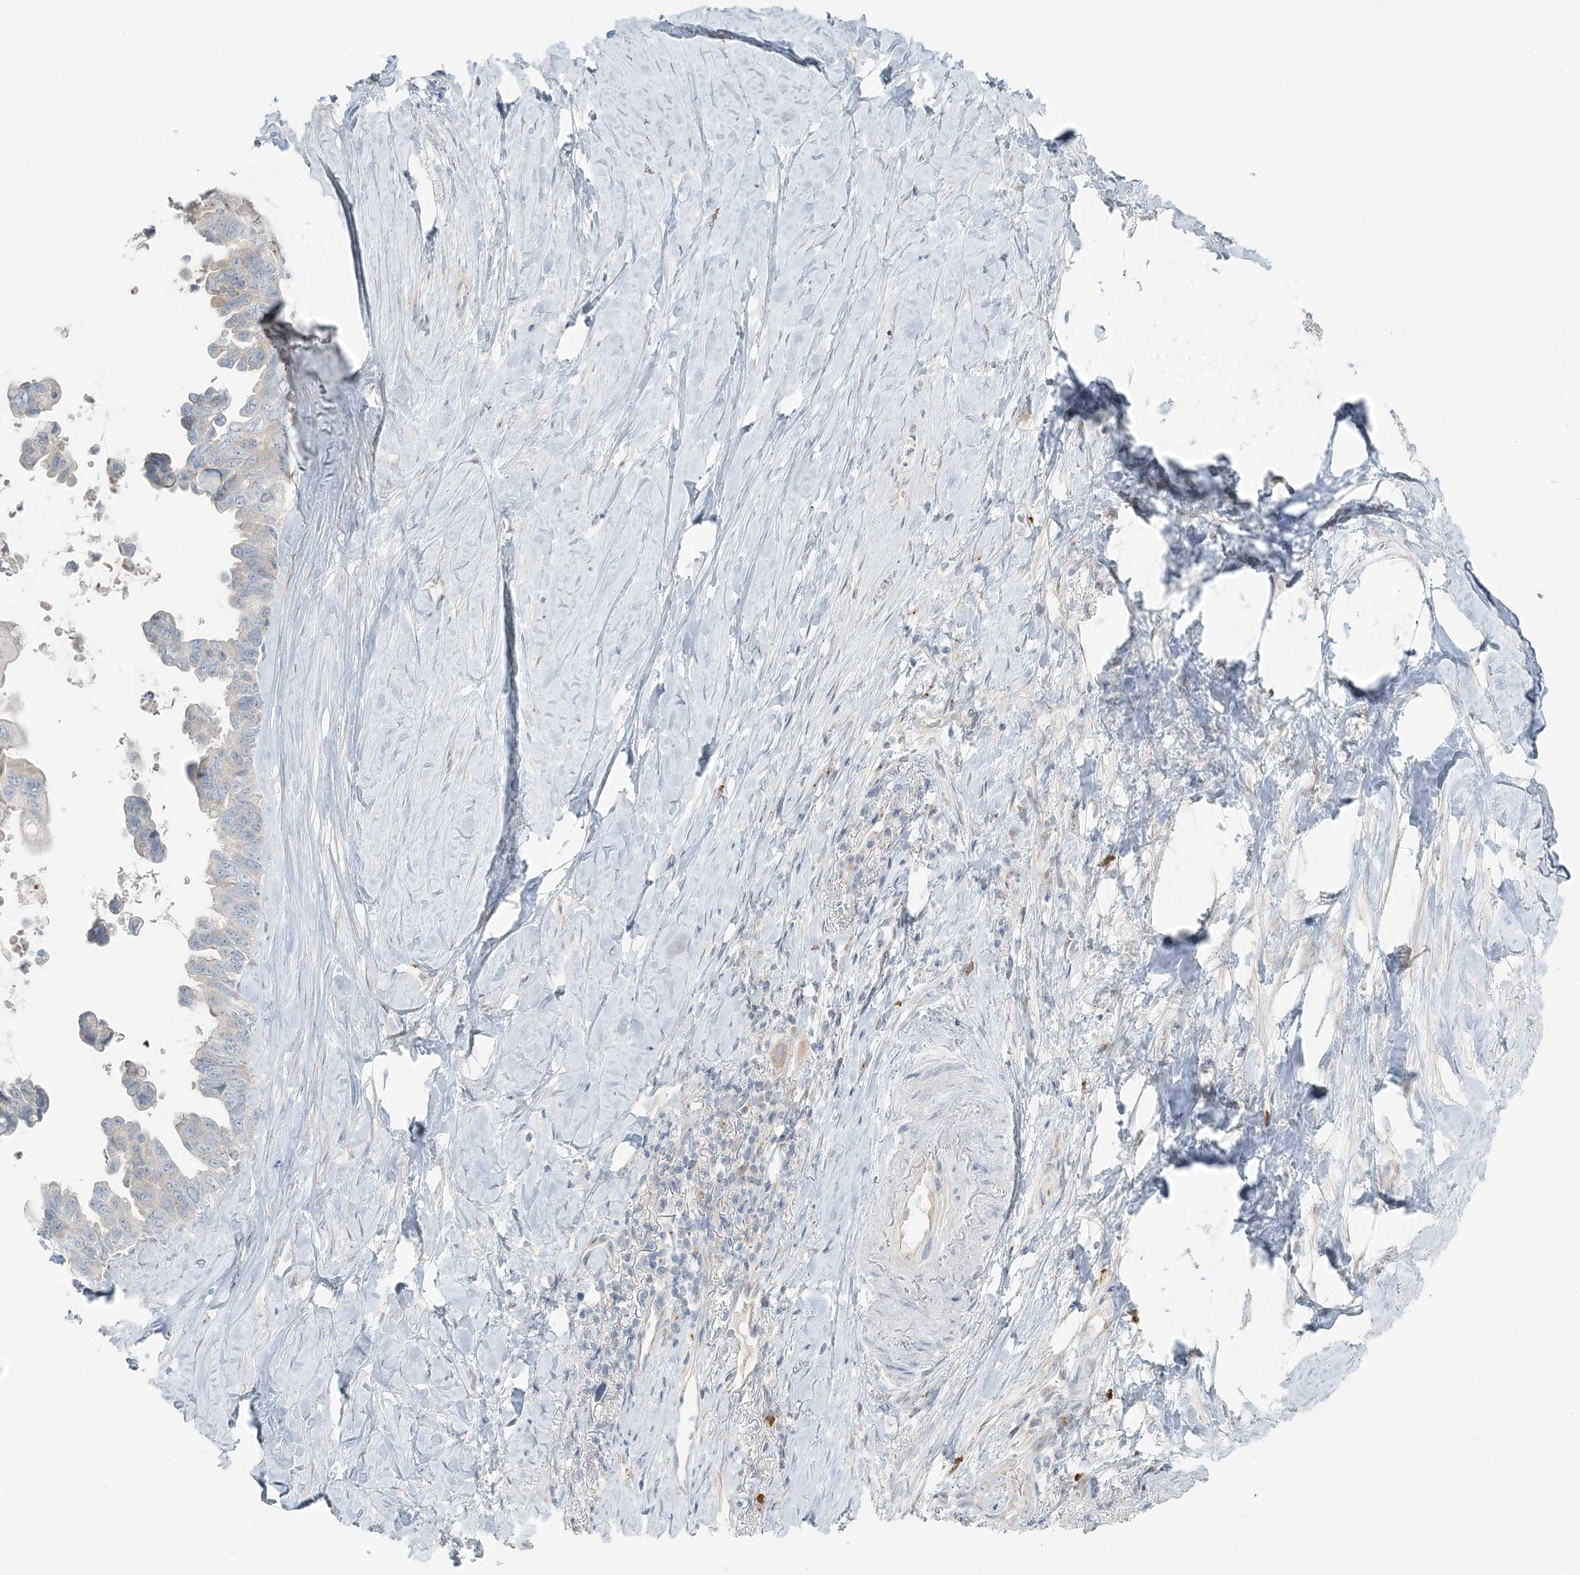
{"staining": {"intensity": "negative", "quantity": "none", "location": "none"}, "tissue": "pancreatic cancer", "cell_type": "Tumor cells", "image_type": "cancer", "snomed": [{"axis": "morphology", "description": "Adenocarcinoma, NOS"}, {"axis": "topography", "description": "Pancreas"}], "caption": "Pancreatic adenocarcinoma was stained to show a protein in brown. There is no significant expression in tumor cells.", "gene": "NAA11", "patient": {"sex": "female", "age": 72}}